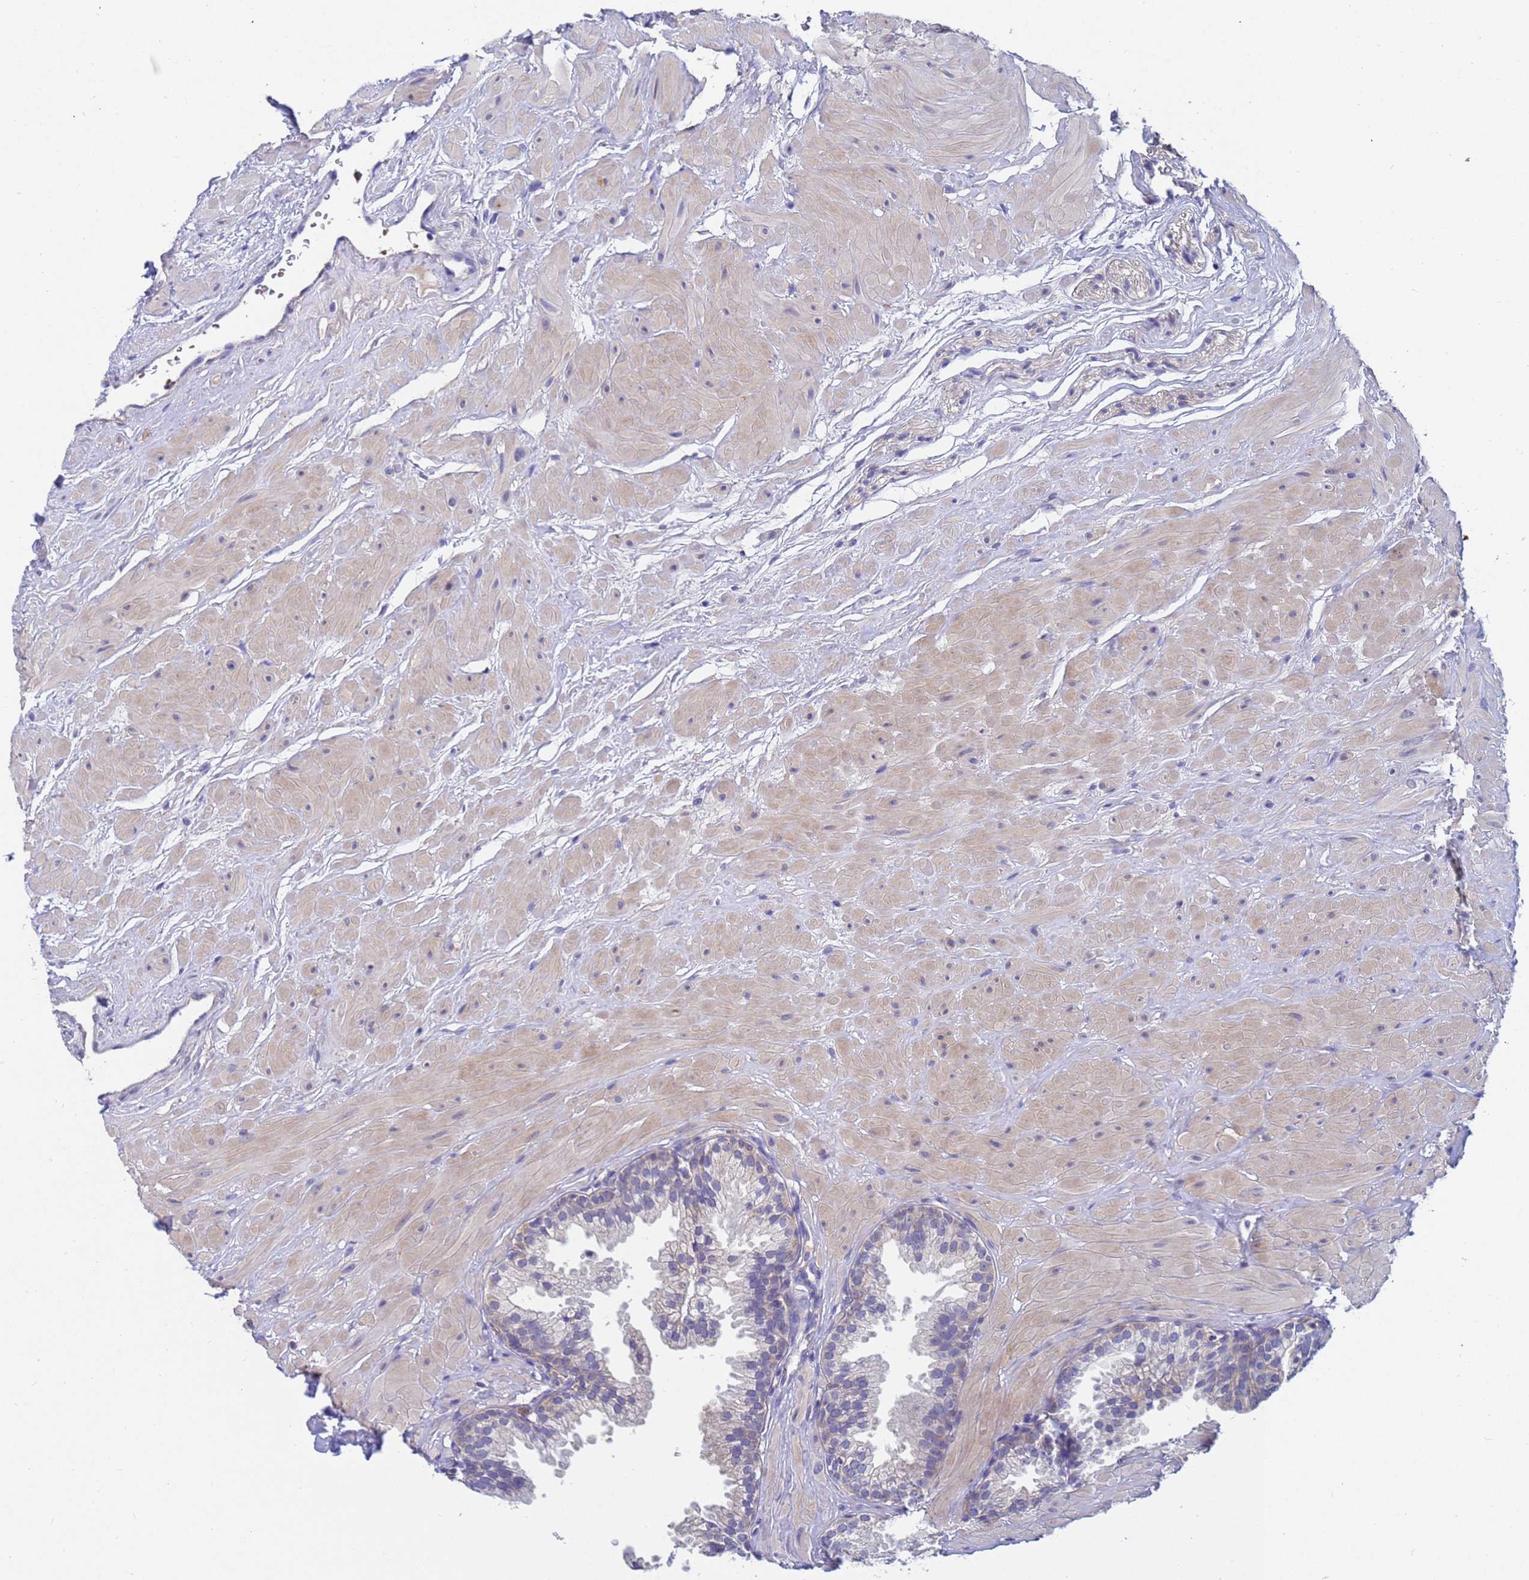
{"staining": {"intensity": "moderate", "quantity": "<25%", "location": "cytoplasmic/membranous"}, "tissue": "prostate", "cell_type": "Glandular cells", "image_type": "normal", "snomed": [{"axis": "morphology", "description": "Normal tissue, NOS"}, {"axis": "topography", "description": "Prostate"}, {"axis": "topography", "description": "Peripheral nerve tissue"}], "caption": "Prostate stained for a protein (brown) displays moderate cytoplasmic/membranous positive staining in about <25% of glandular cells.", "gene": "TTLL11", "patient": {"sex": "male", "age": 55}}